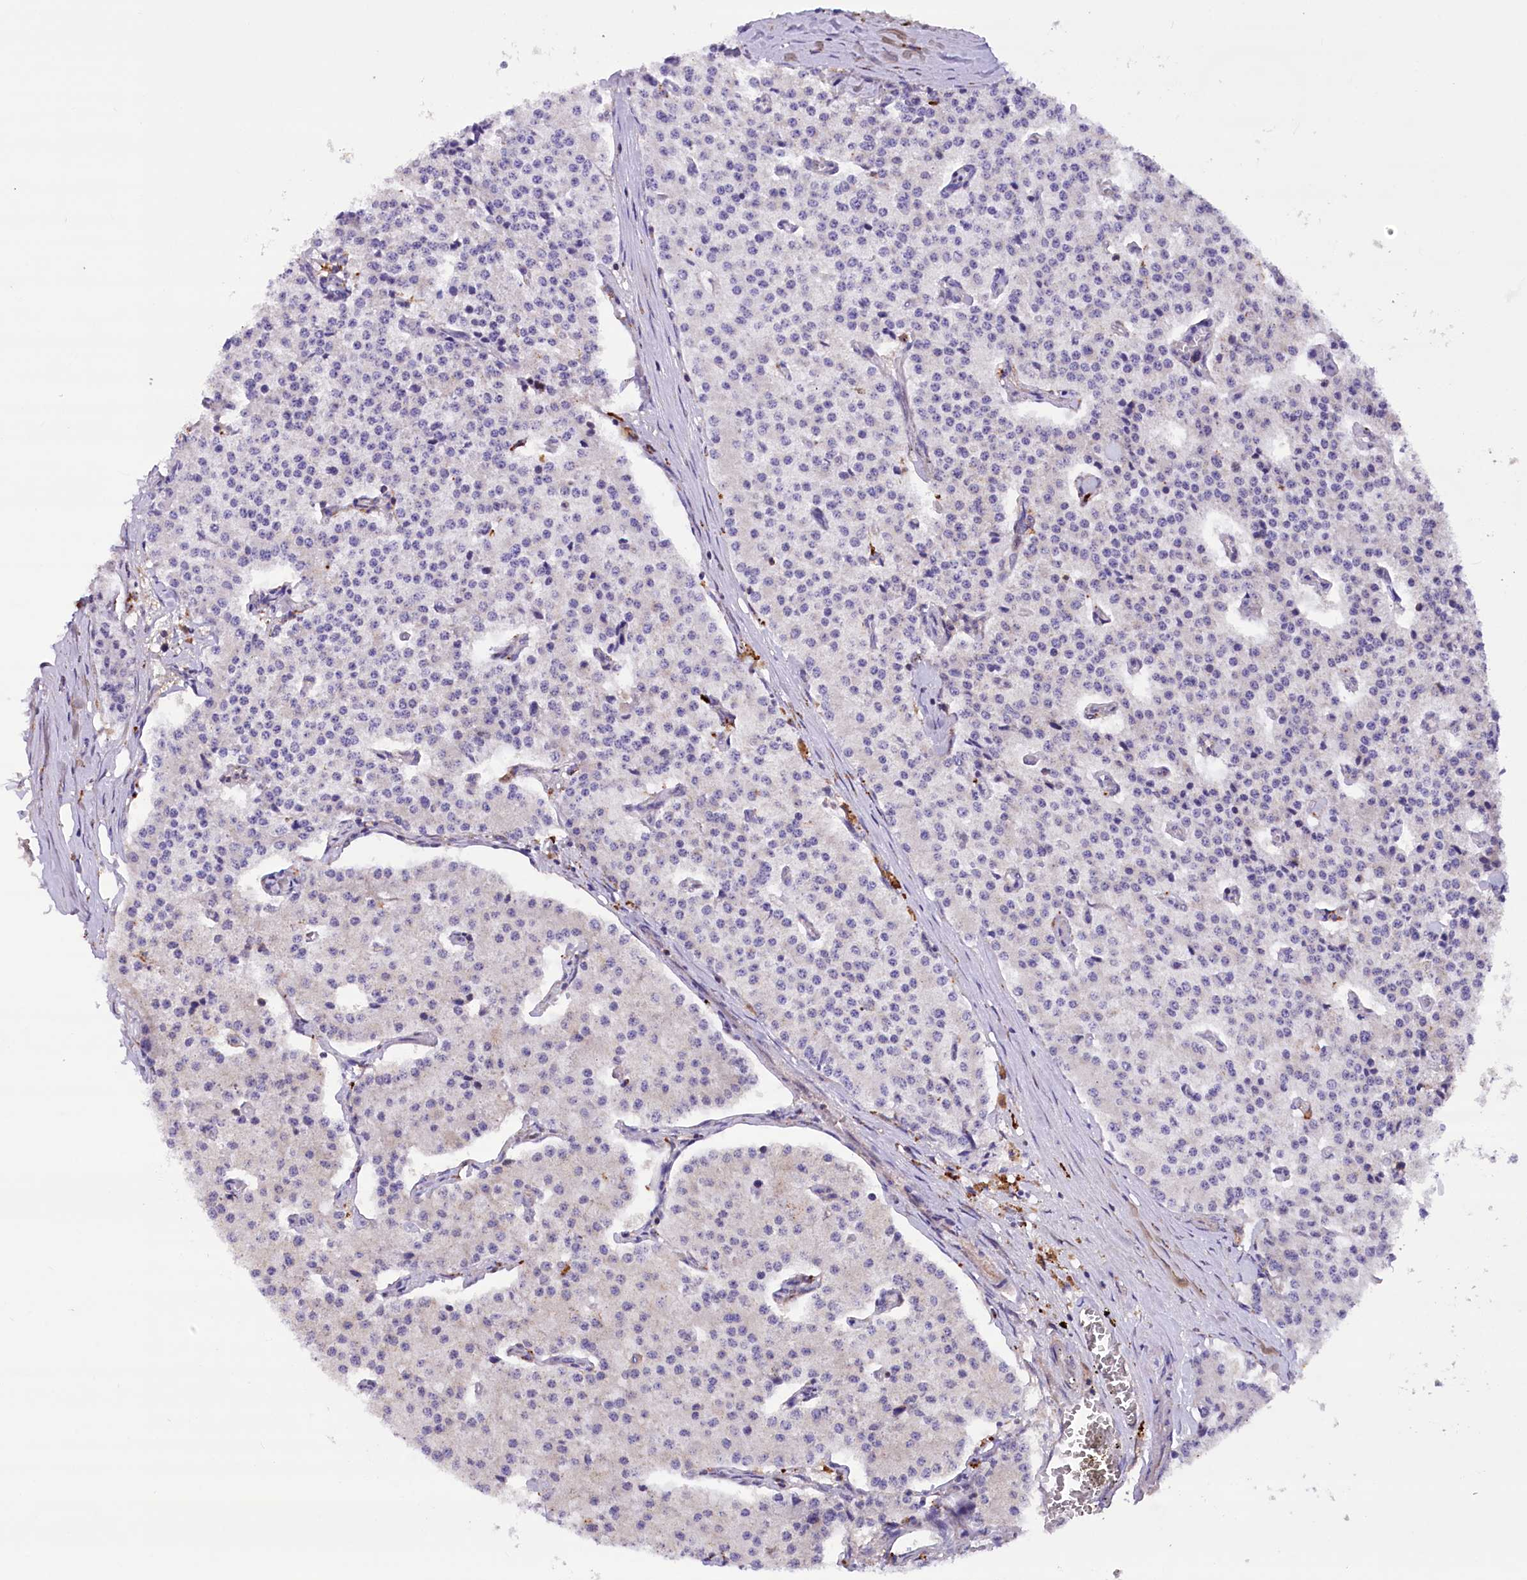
{"staining": {"intensity": "negative", "quantity": "none", "location": "none"}, "tissue": "carcinoid", "cell_type": "Tumor cells", "image_type": "cancer", "snomed": [{"axis": "morphology", "description": "Carcinoid, malignant, NOS"}, {"axis": "topography", "description": "Colon"}], "caption": "Immunohistochemistry of carcinoid shows no staining in tumor cells.", "gene": "DPP3", "patient": {"sex": "female", "age": 52}}